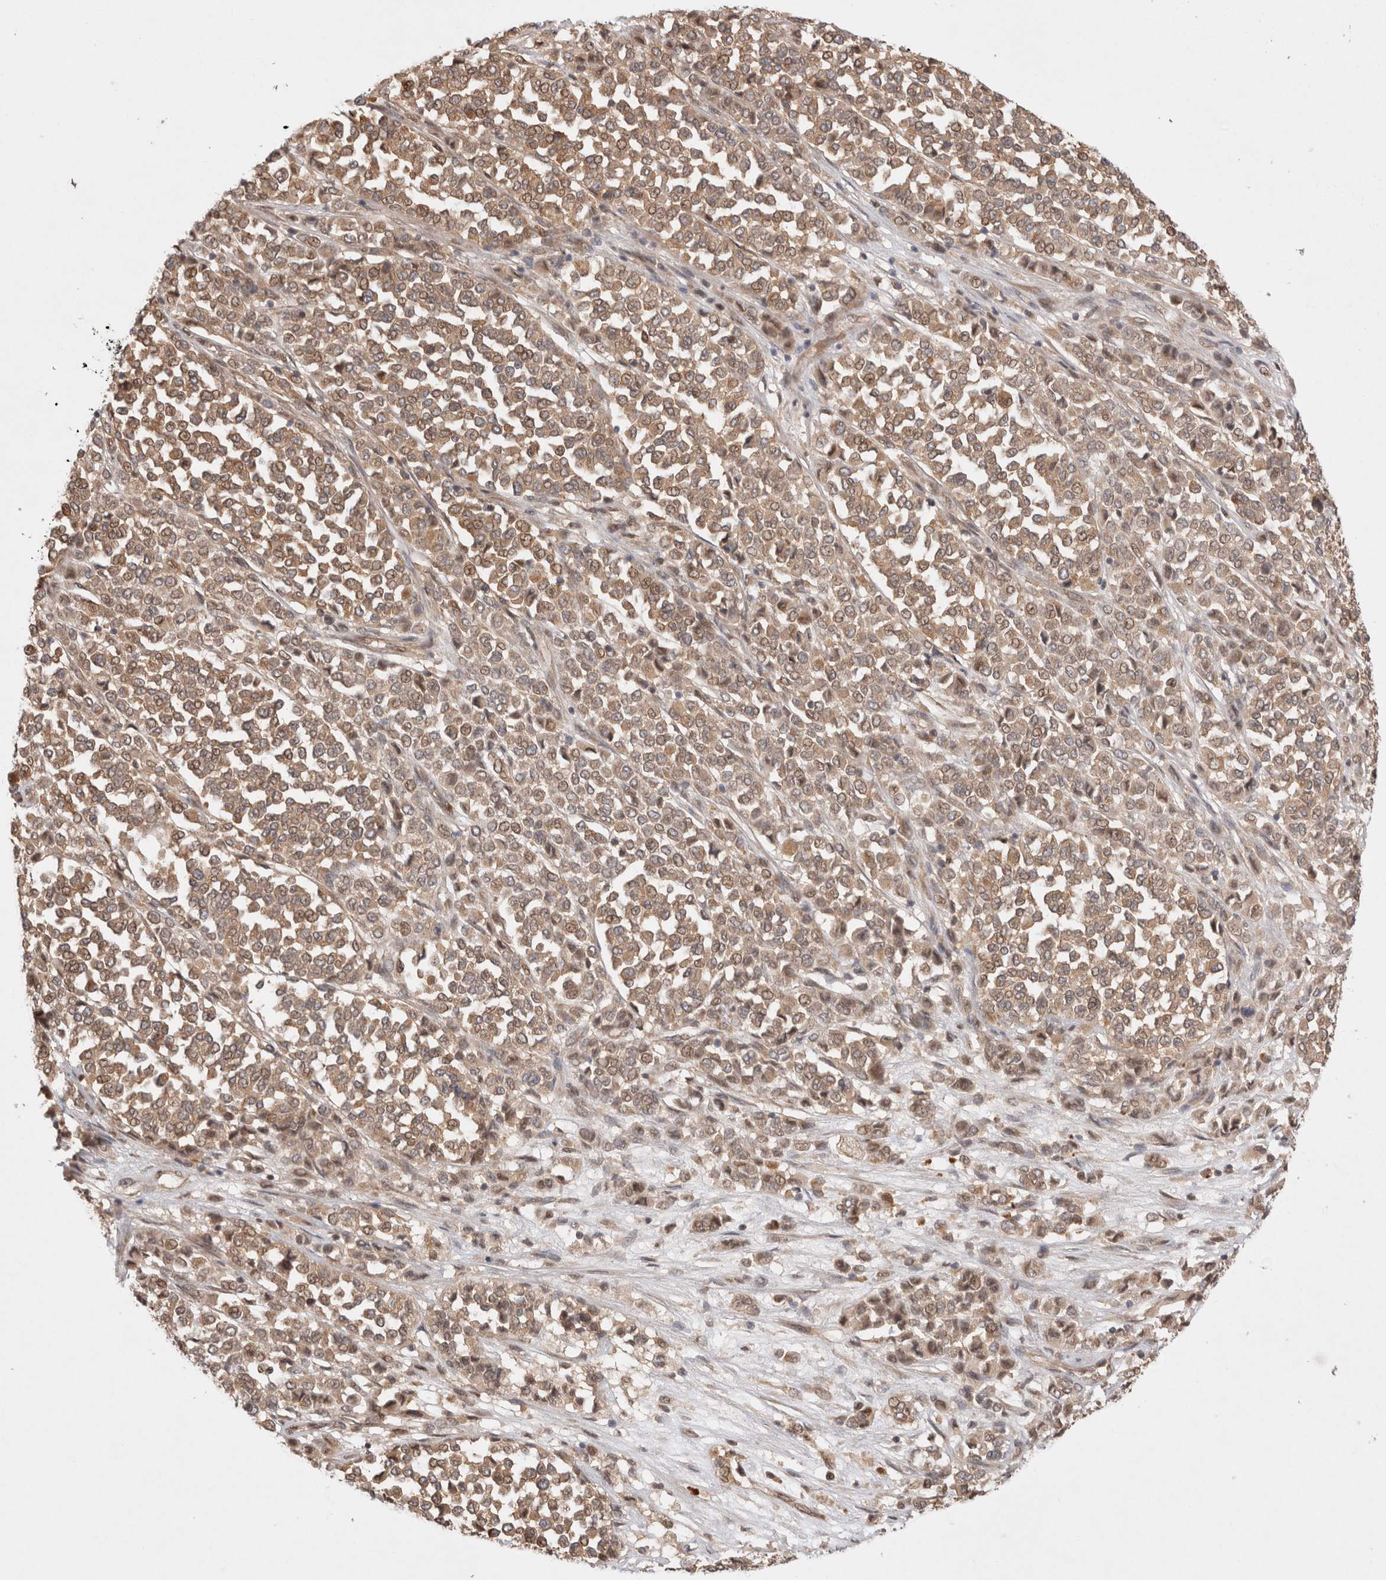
{"staining": {"intensity": "weak", "quantity": ">75%", "location": "cytoplasmic/membranous"}, "tissue": "melanoma", "cell_type": "Tumor cells", "image_type": "cancer", "snomed": [{"axis": "morphology", "description": "Malignant melanoma, Metastatic site"}, {"axis": "topography", "description": "Pancreas"}], "caption": "High-power microscopy captured an IHC photomicrograph of melanoma, revealing weak cytoplasmic/membranous expression in about >75% of tumor cells. (Brightfield microscopy of DAB IHC at high magnification).", "gene": "HTT", "patient": {"sex": "female", "age": 30}}